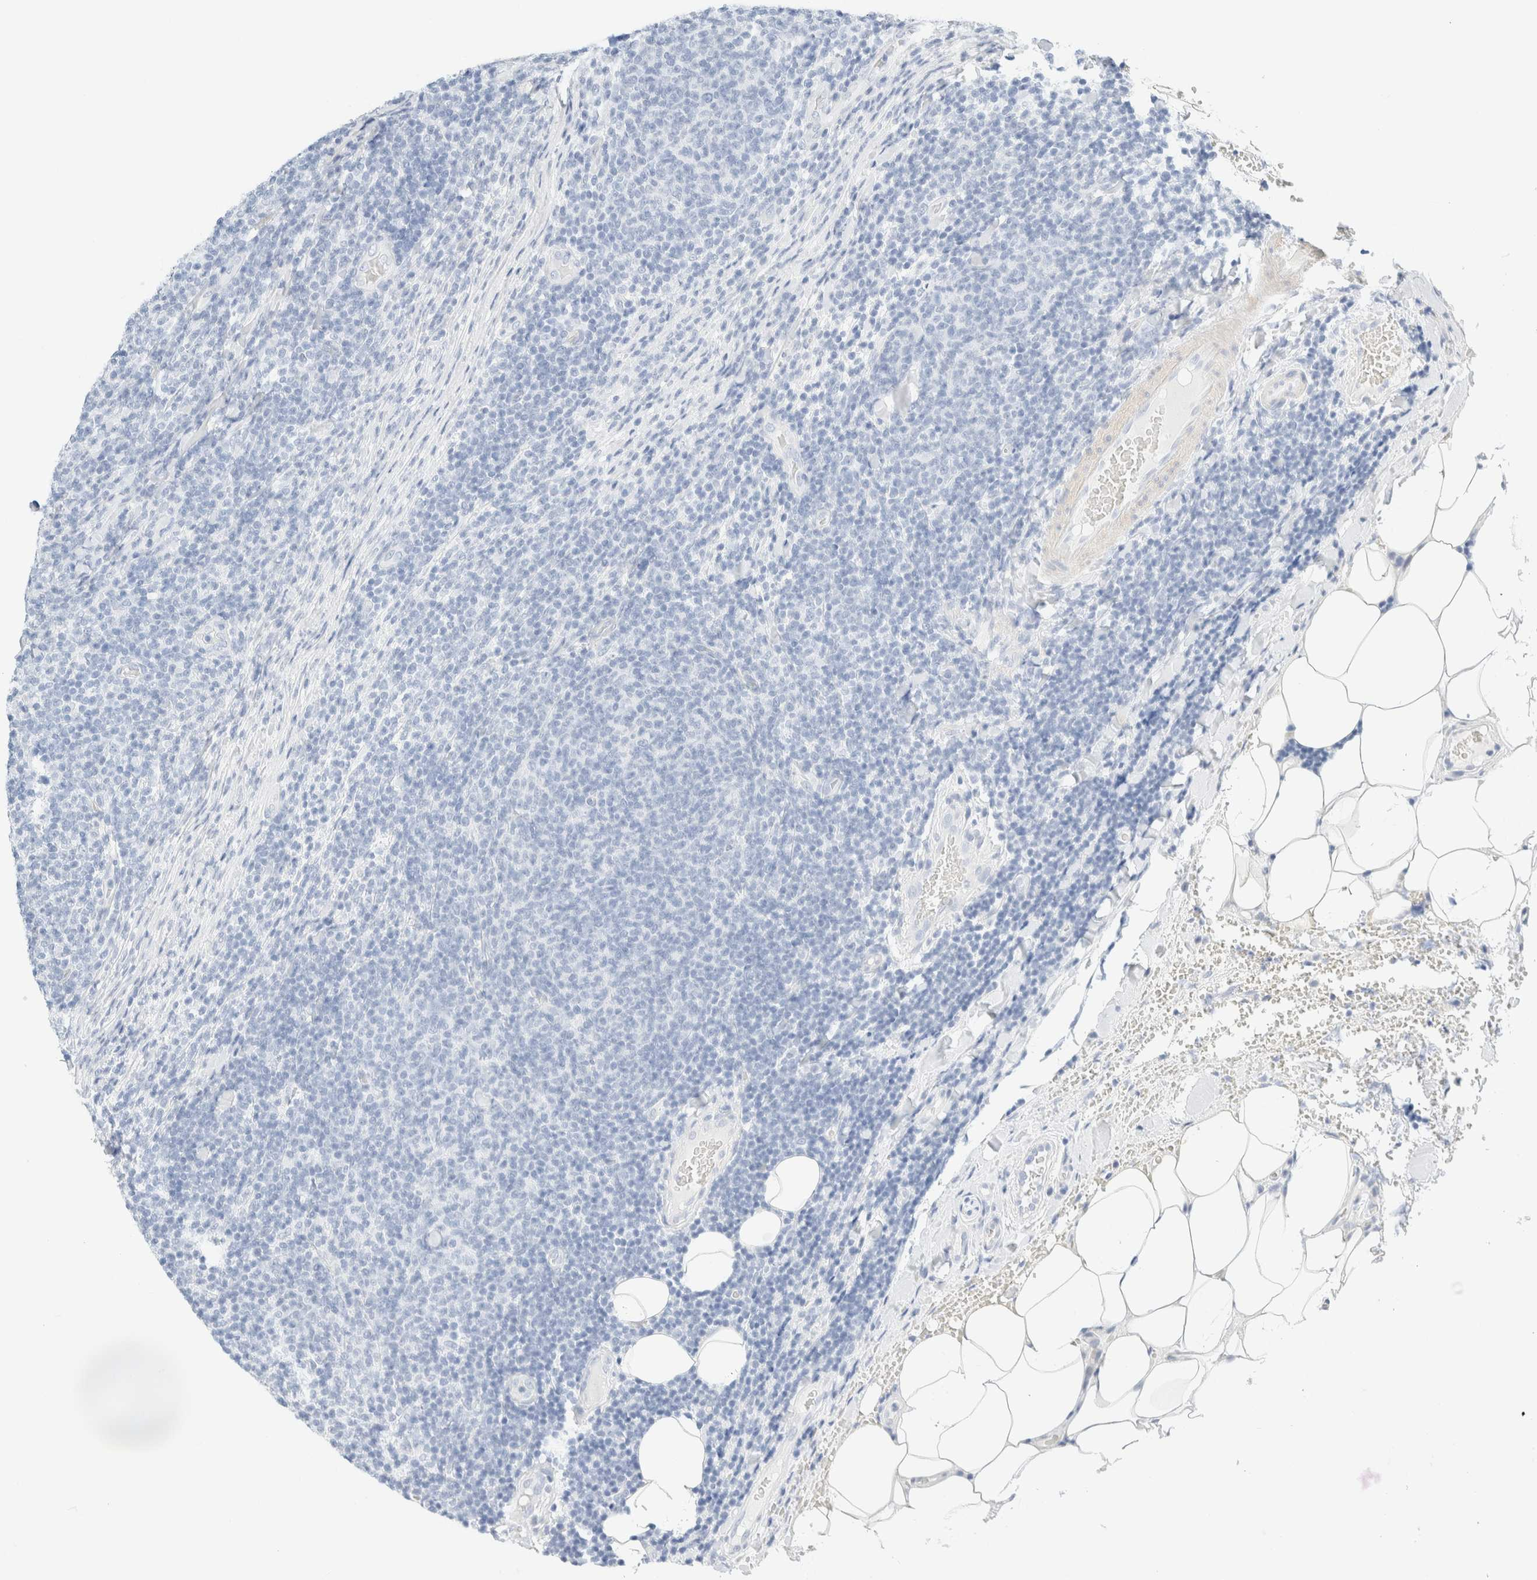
{"staining": {"intensity": "negative", "quantity": "none", "location": "none"}, "tissue": "lymphoma", "cell_type": "Tumor cells", "image_type": "cancer", "snomed": [{"axis": "morphology", "description": "Malignant lymphoma, non-Hodgkin's type, Low grade"}, {"axis": "topography", "description": "Lymph node"}], "caption": "The immunohistochemistry histopathology image has no significant expression in tumor cells of low-grade malignant lymphoma, non-Hodgkin's type tissue.", "gene": "DPYS", "patient": {"sex": "male", "age": 66}}